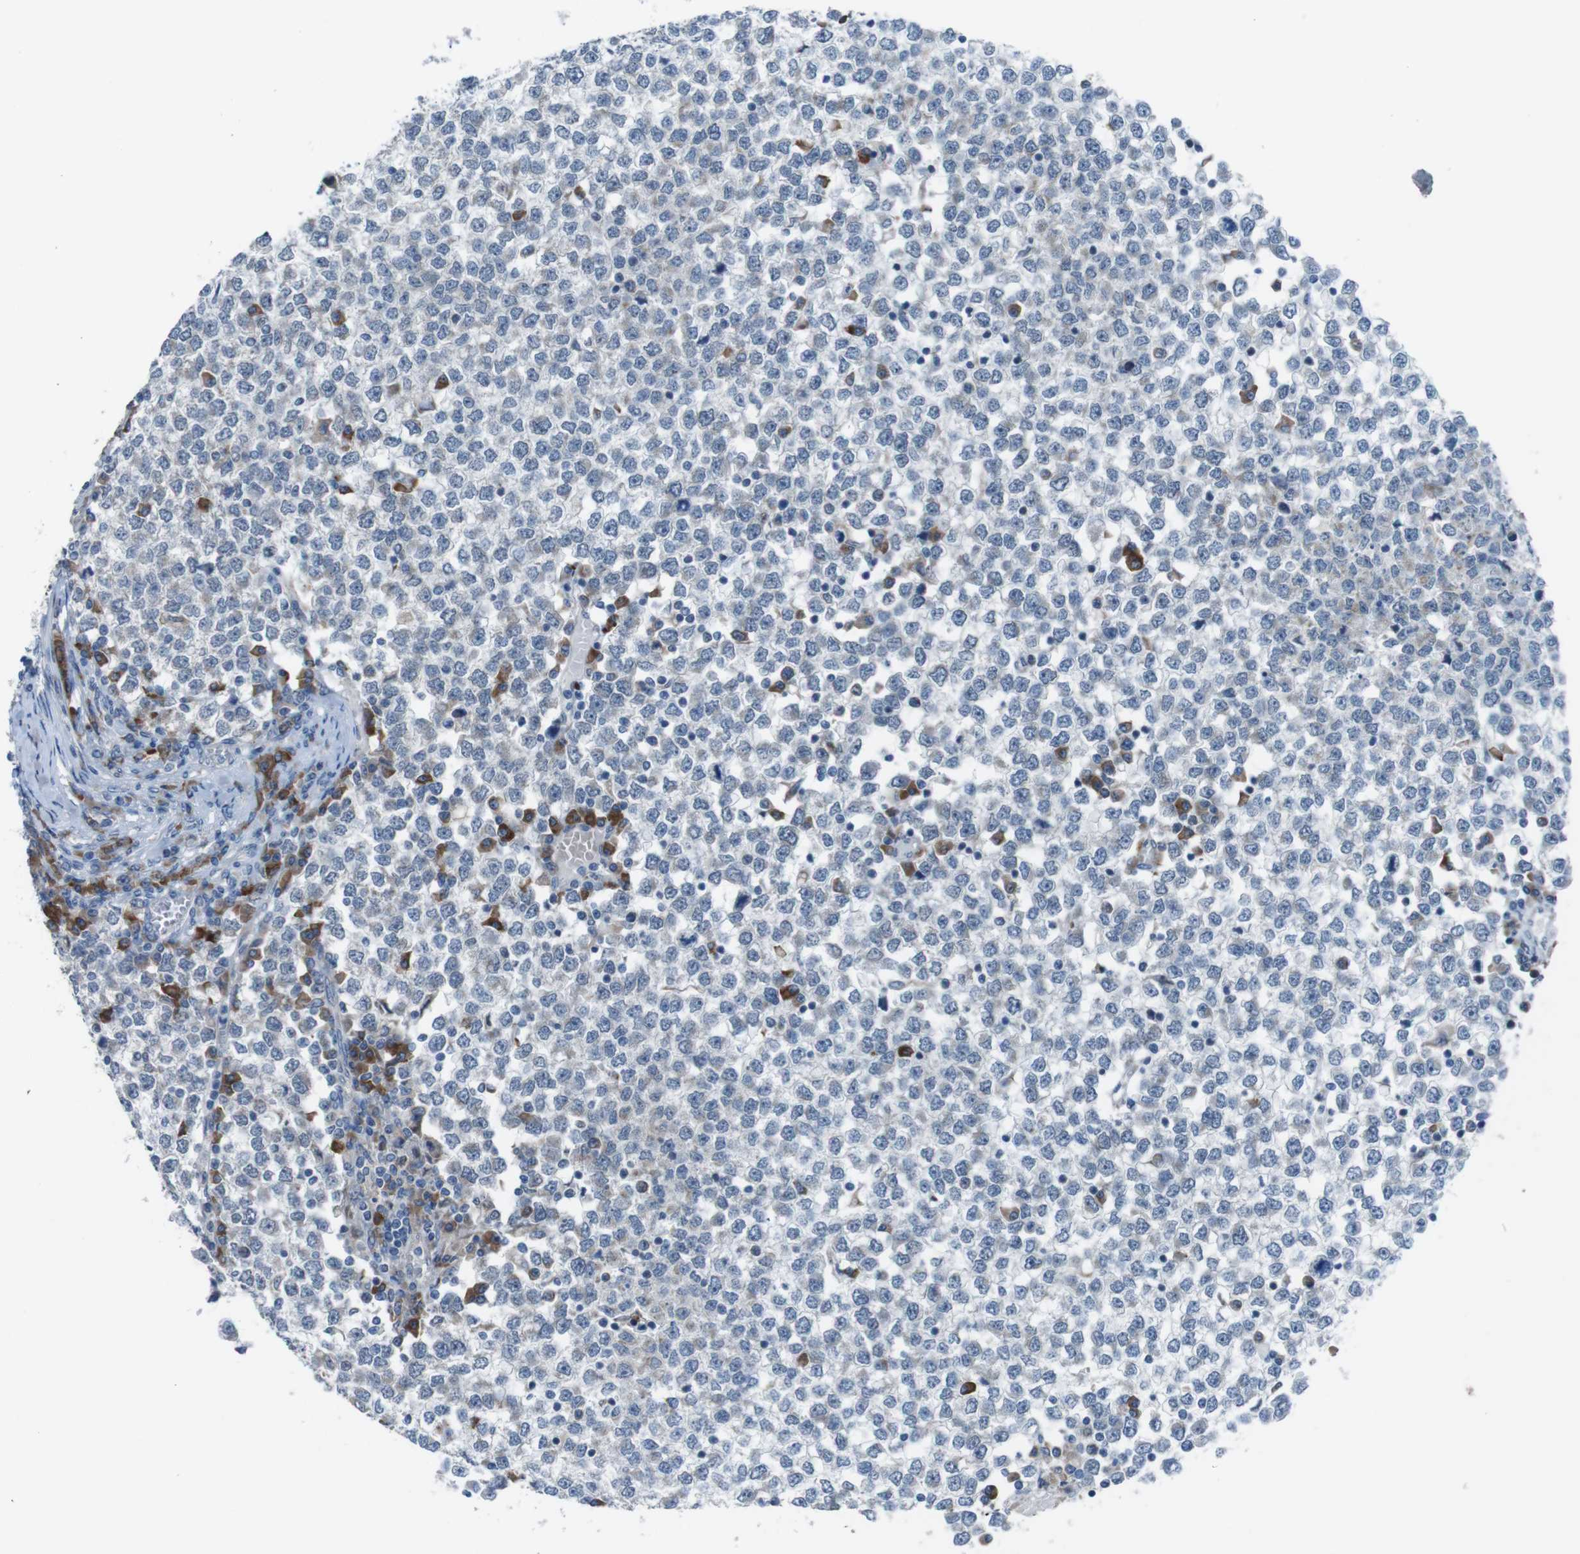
{"staining": {"intensity": "negative", "quantity": "none", "location": "none"}, "tissue": "testis cancer", "cell_type": "Tumor cells", "image_type": "cancer", "snomed": [{"axis": "morphology", "description": "Seminoma, NOS"}, {"axis": "topography", "description": "Testis"}], "caption": "High power microscopy image of an immunohistochemistry (IHC) photomicrograph of testis seminoma, revealing no significant positivity in tumor cells.", "gene": "CDH22", "patient": {"sex": "male", "age": 65}}